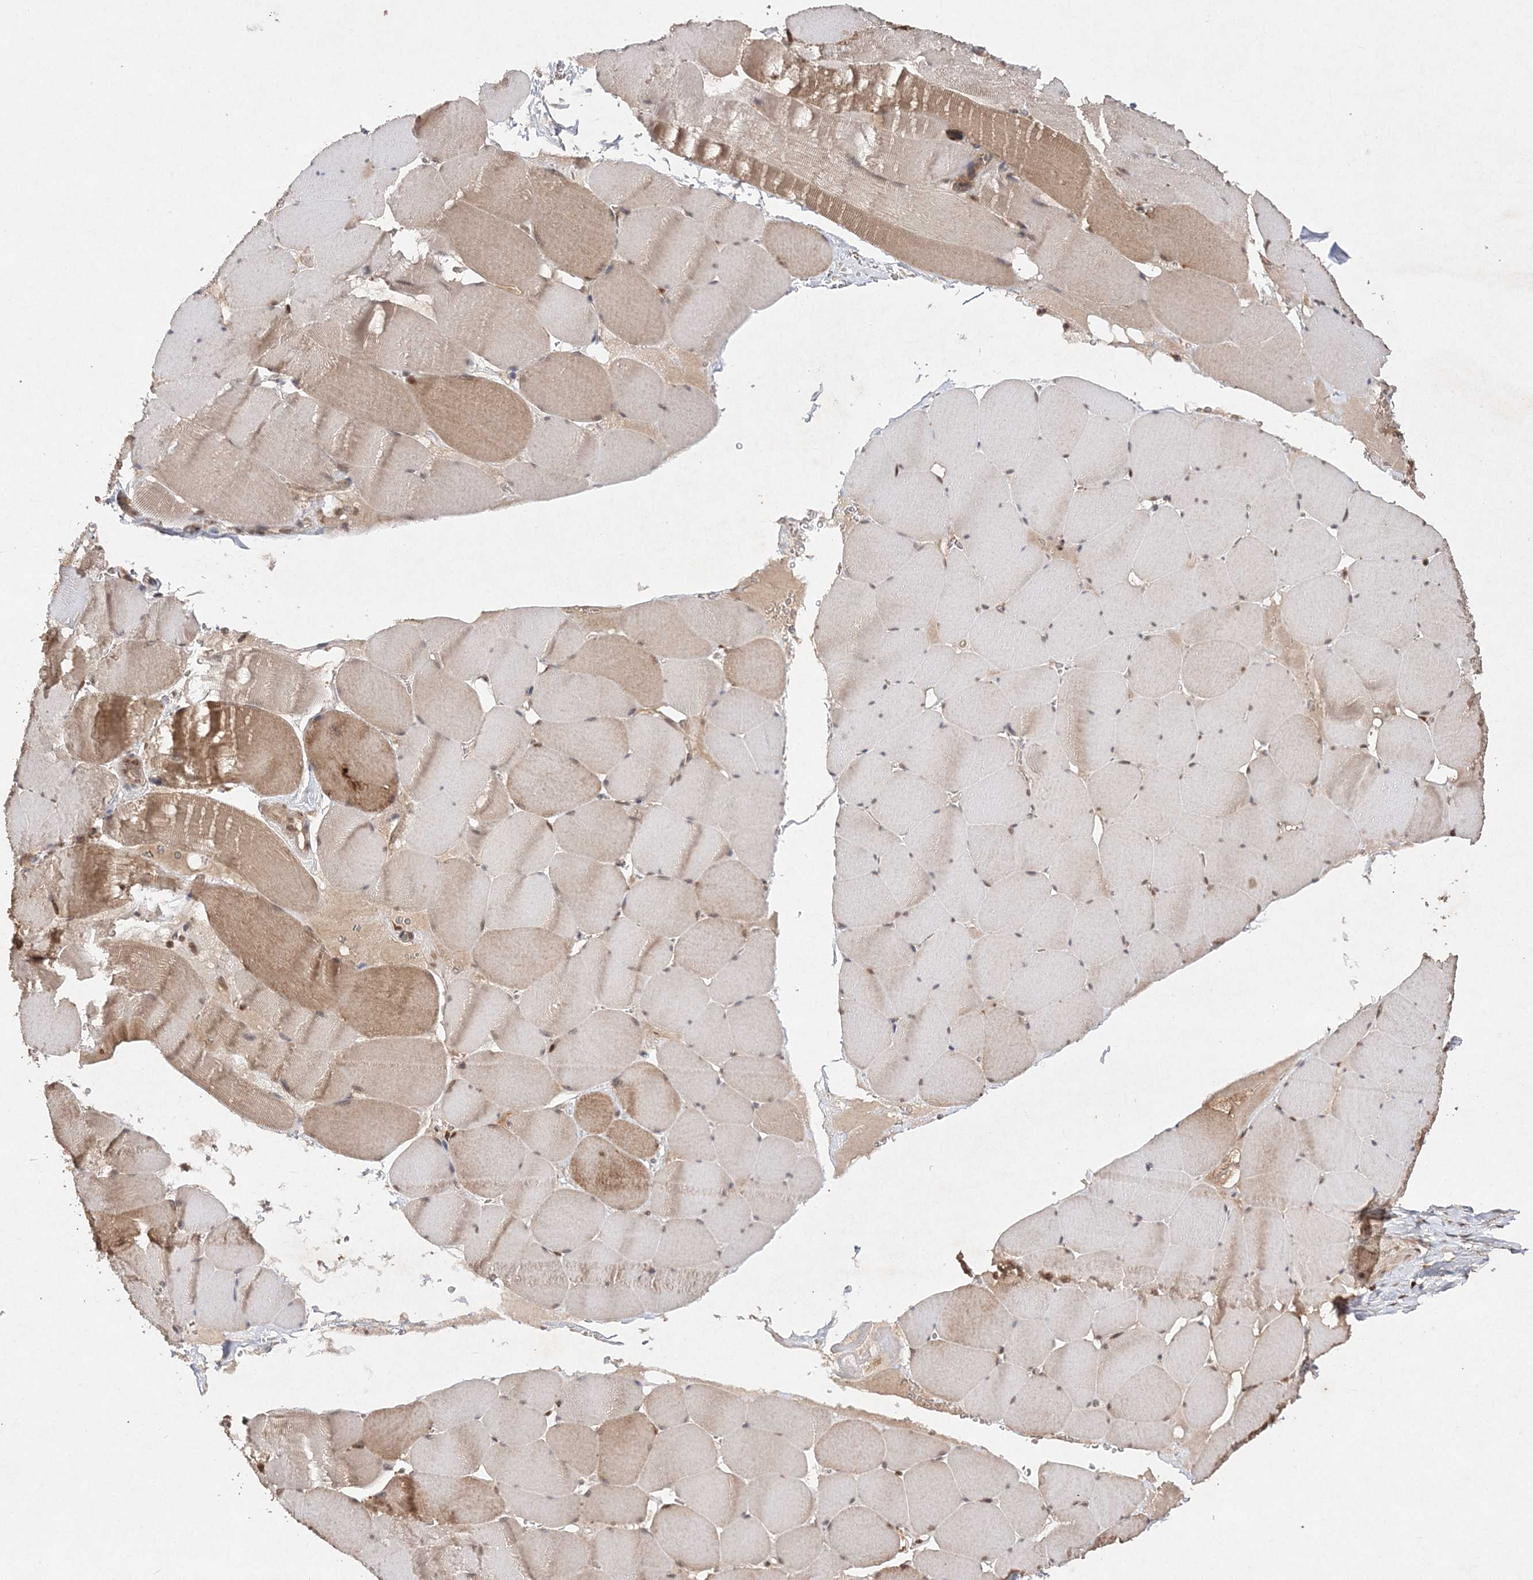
{"staining": {"intensity": "moderate", "quantity": "25%-75%", "location": "cytoplasmic/membranous,nuclear"}, "tissue": "skeletal muscle", "cell_type": "Myocytes", "image_type": "normal", "snomed": [{"axis": "morphology", "description": "Normal tissue, NOS"}, {"axis": "topography", "description": "Skeletal muscle"}], "caption": "Immunohistochemistry (IHC) histopathology image of benign skeletal muscle: human skeletal muscle stained using immunohistochemistry shows medium levels of moderate protein expression localized specifically in the cytoplasmic/membranous,nuclear of myocytes, appearing as a cytoplasmic/membranous,nuclear brown color.", "gene": "NIF3L1", "patient": {"sex": "male", "age": 62}}